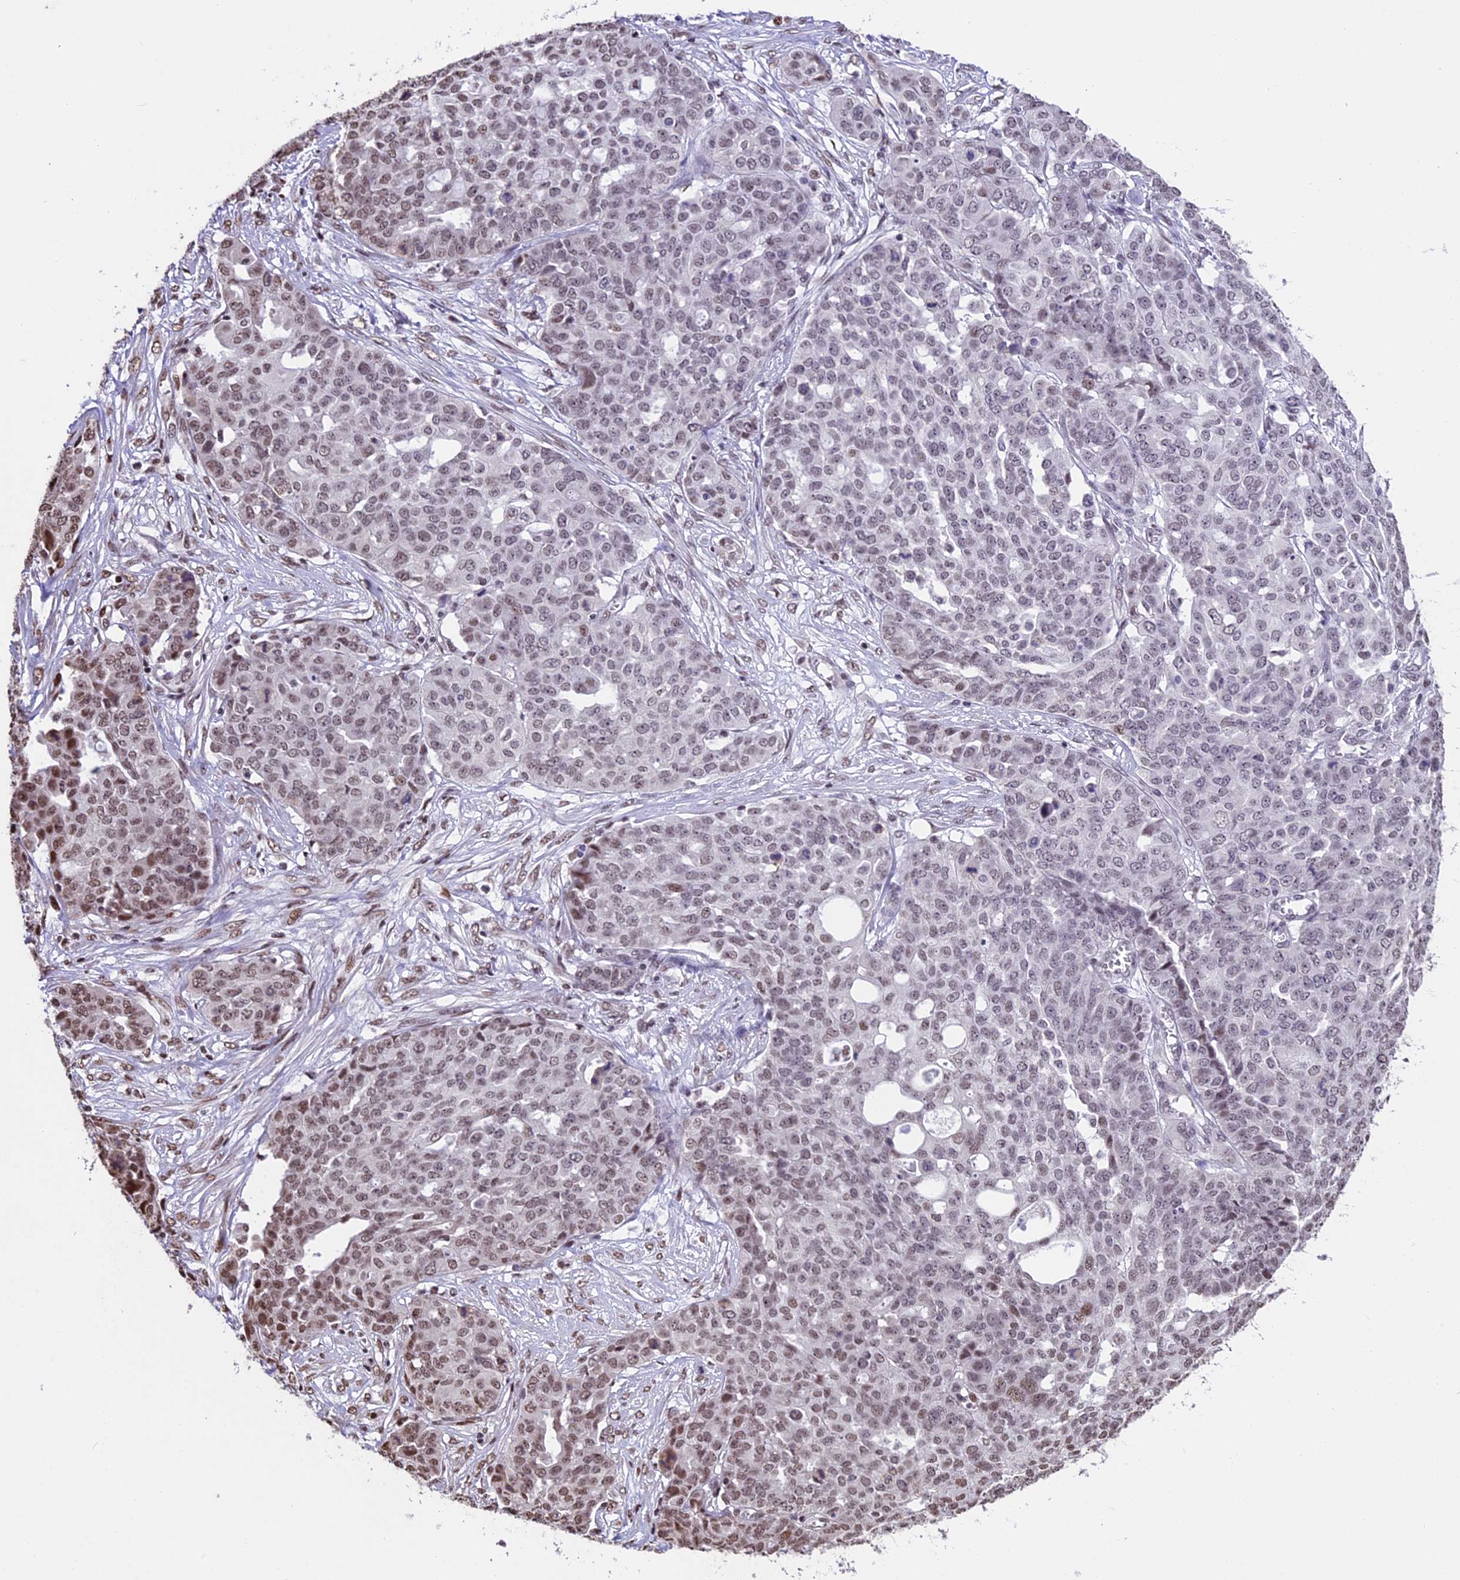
{"staining": {"intensity": "moderate", "quantity": "<25%", "location": "nuclear"}, "tissue": "ovarian cancer", "cell_type": "Tumor cells", "image_type": "cancer", "snomed": [{"axis": "morphology", "description": "Cystadenocarcinoma, serous, NOS"}, {"axis": "topography", "description": "Soft tissue"}, {"axis": "topography", "description": "Ovary"}], "caption": "Immunohistochemical staining of serous cystadenocarcinoma (ovarian) shows low levels of moderate nuclear protein staining in approximately <25% of tumor cells. (DAB IHC with brightfield microscopy, high magnification).", "gene": "POLR3E", "patient": {"sex": "female", "age": 57}}